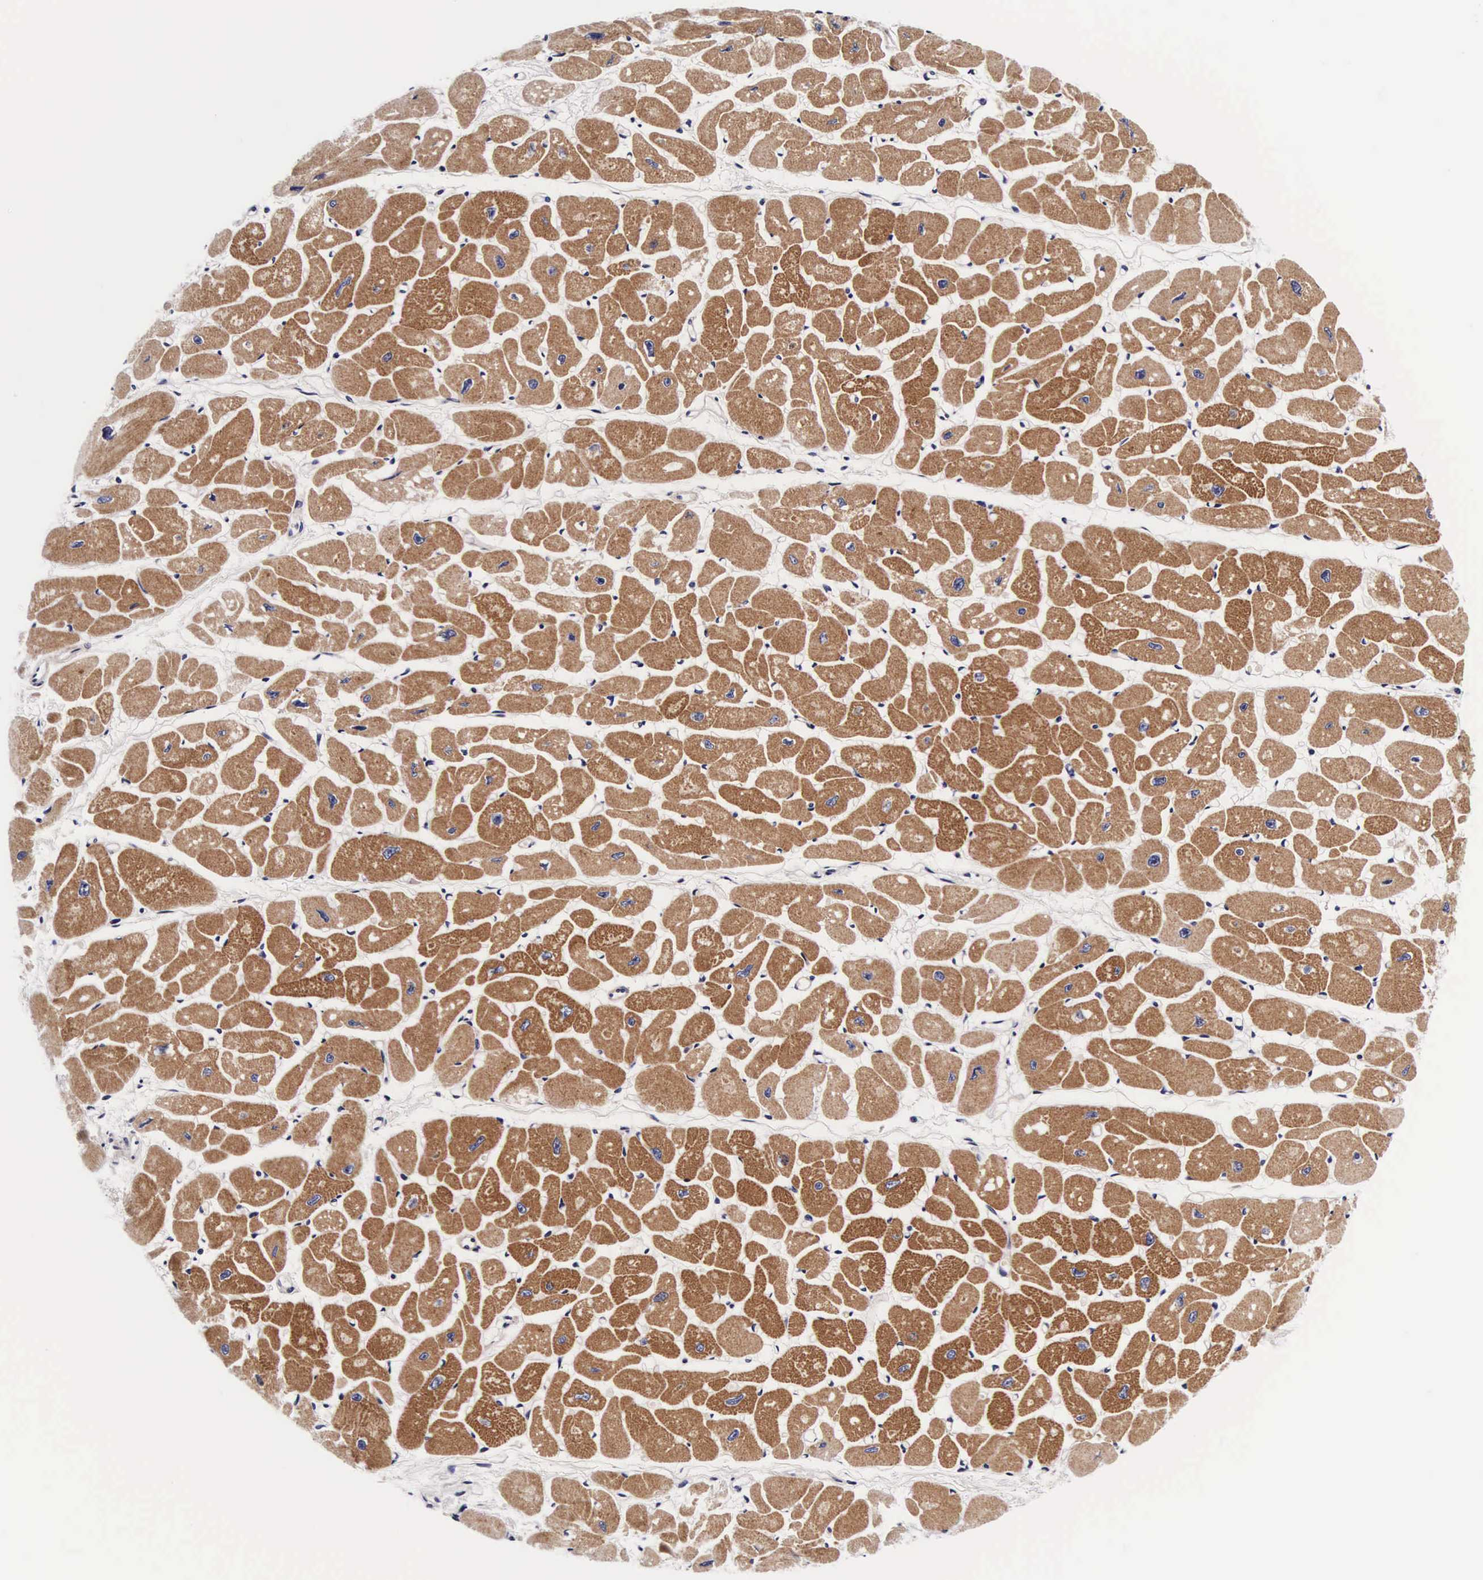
{"staining": {"intensity": "moderate", "quantity": ">75%", "location": "cytoplasmic/membranous"}, "tissue": "heart muscle", "cell_type": "Cardiomyocytes", "image_type": "normal", "snomed": [{"axis": "morphology", "description": "Normal tissue, NOS"}, {"axis": "topography", "description": "Heart"}], "caption": "Moderate cytoplasmic/membranous expression for a protein is identified in about >75% of cardiomyocytes of benign heart muscle using immunohistochemistry.", "gene": "UPRT", "patient": {"sex": "female", "age": 54}}